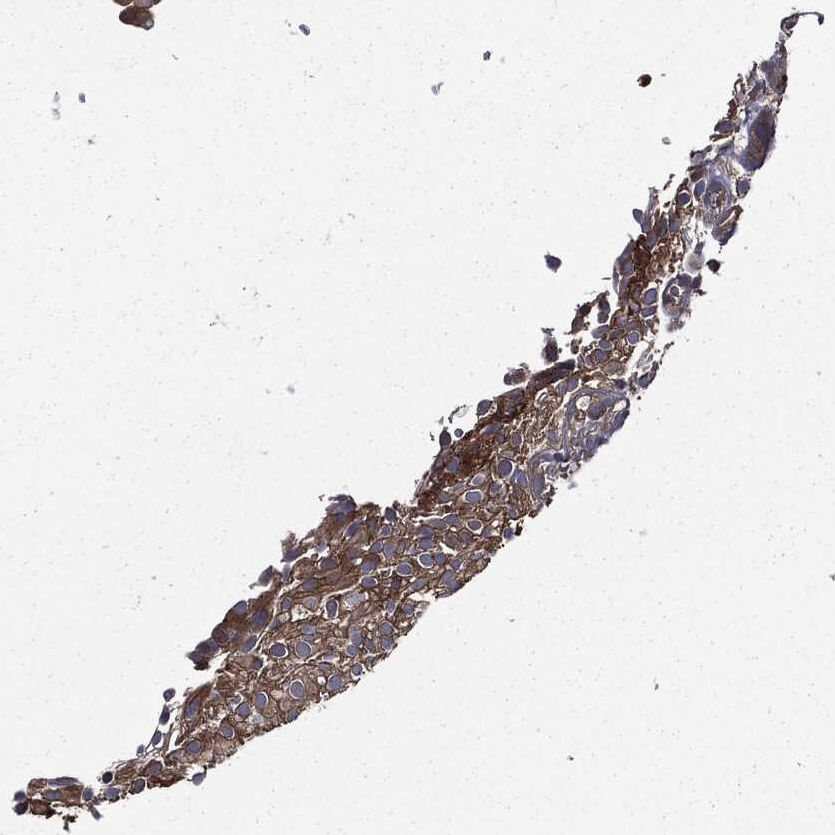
{"staining": {"intensity": "strong", "quantity": "25%-75%", "location": "cytoplasmic/membranous"}, "tissue": "urothelial cancer", "cell_type": "Tumor cells", "image_type": "cancer", "snomed": [{"axis": "morphology", "description": "Urothelial carcinoma, Low grade"}, {"axis": "topography", "description": "Urinary bladder"}], "caption": "Protein expression analysis of human urothelial carcinoma (low-grade) reveals strong cytoplasmic/membranous expression in approximately 25%-75% of tumor cells.", "gene": "PDCD6IP", "patient": {"sex": "male", "age": 78}}